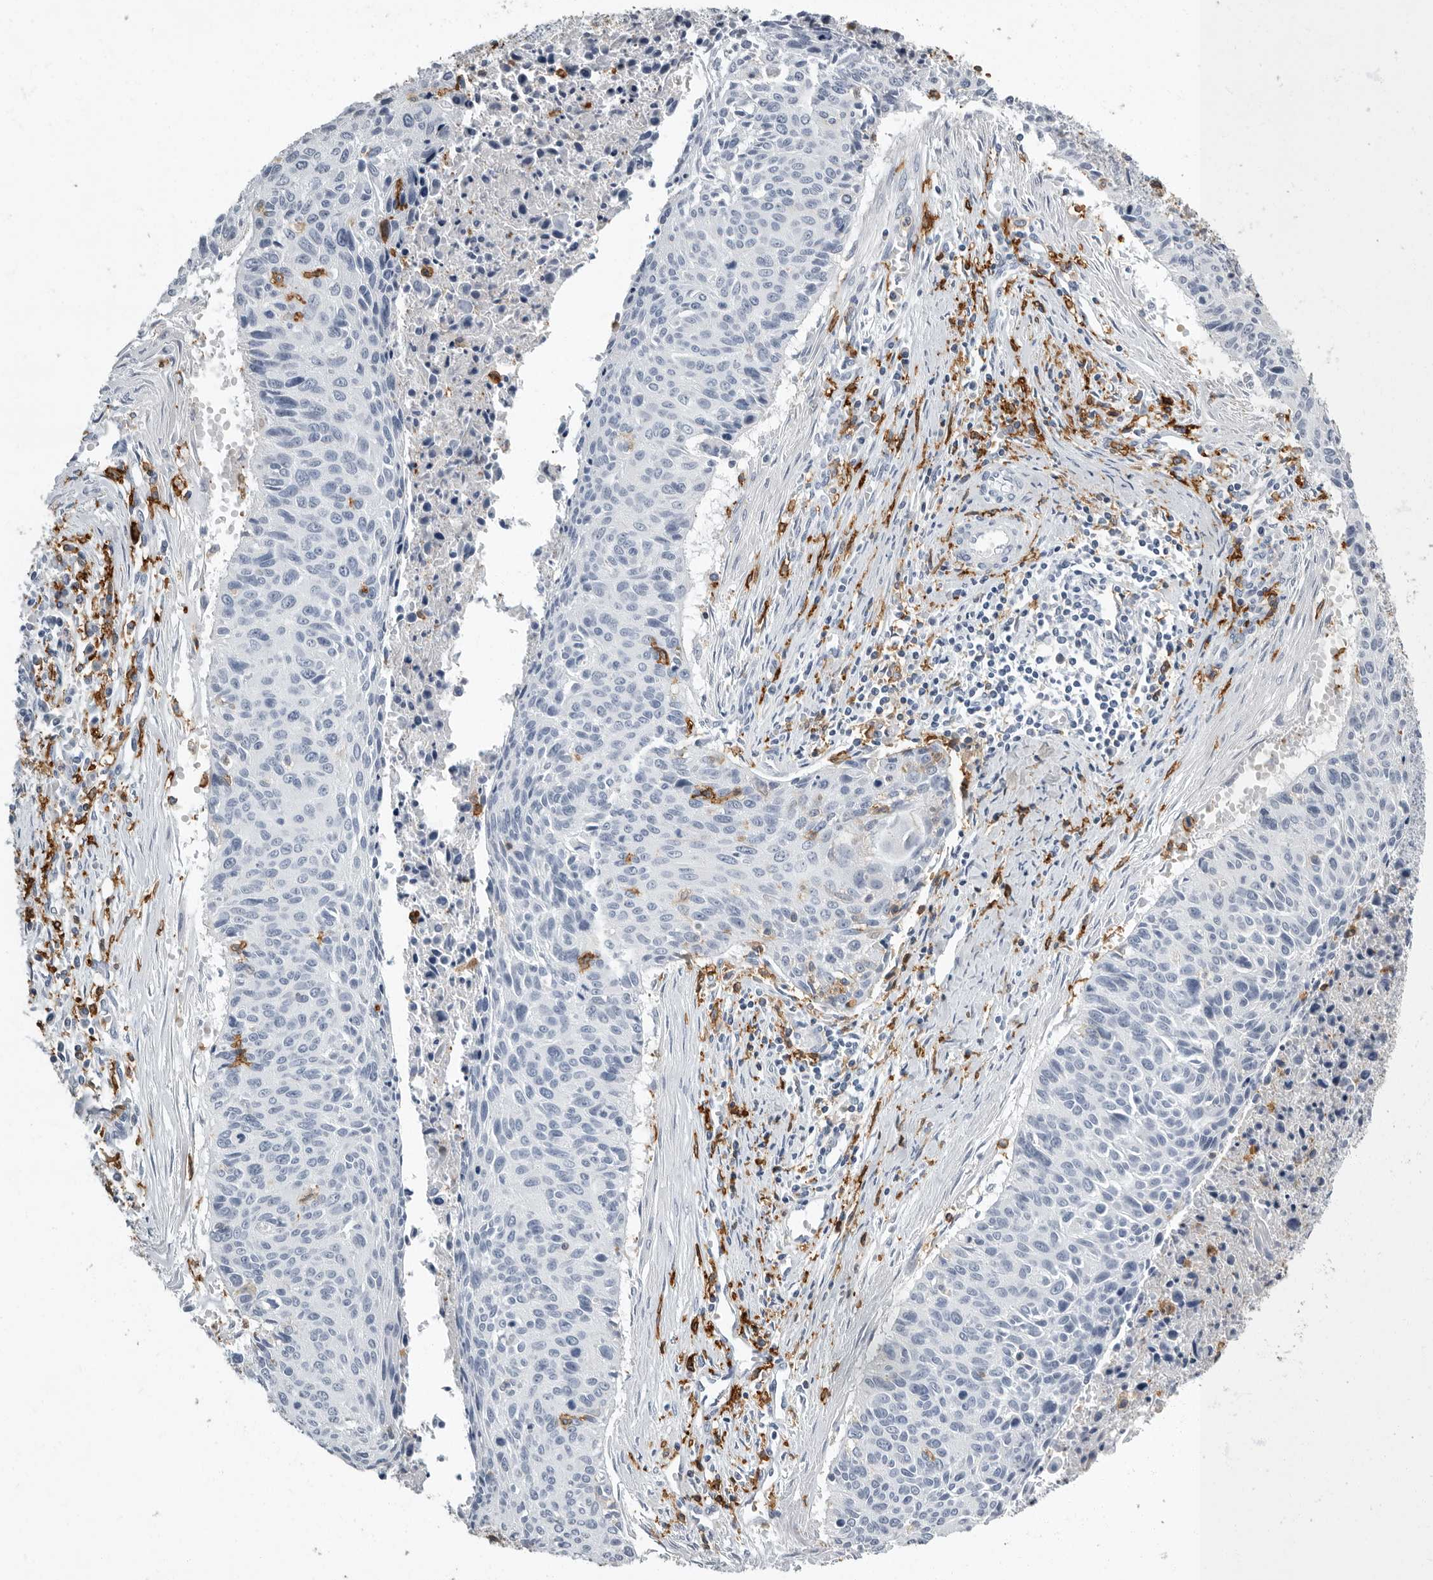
{"staining": {"intensity": "negative", "quantity": "none", "location": "none"}, "tissue": "cervical cancer", "cell_type": "Tumor cells", "image_type": "cancer", "snomed": [{"axis": "morphology", "description": "Squamous cell carcinoma, NOS"}, {"axis": "topography", "description": "Cervix"}], "caption": "The IHC micrograph has no significant expression in tumor cells of cervical cancer tissue. The staining is performed using DAB (3,3'-diaminobenzidine) brown chromogen with nuclei counter-stained in using hematoxylin.", "gene": "FCER1G", "patient": {"sex": "female", "age": 55}}